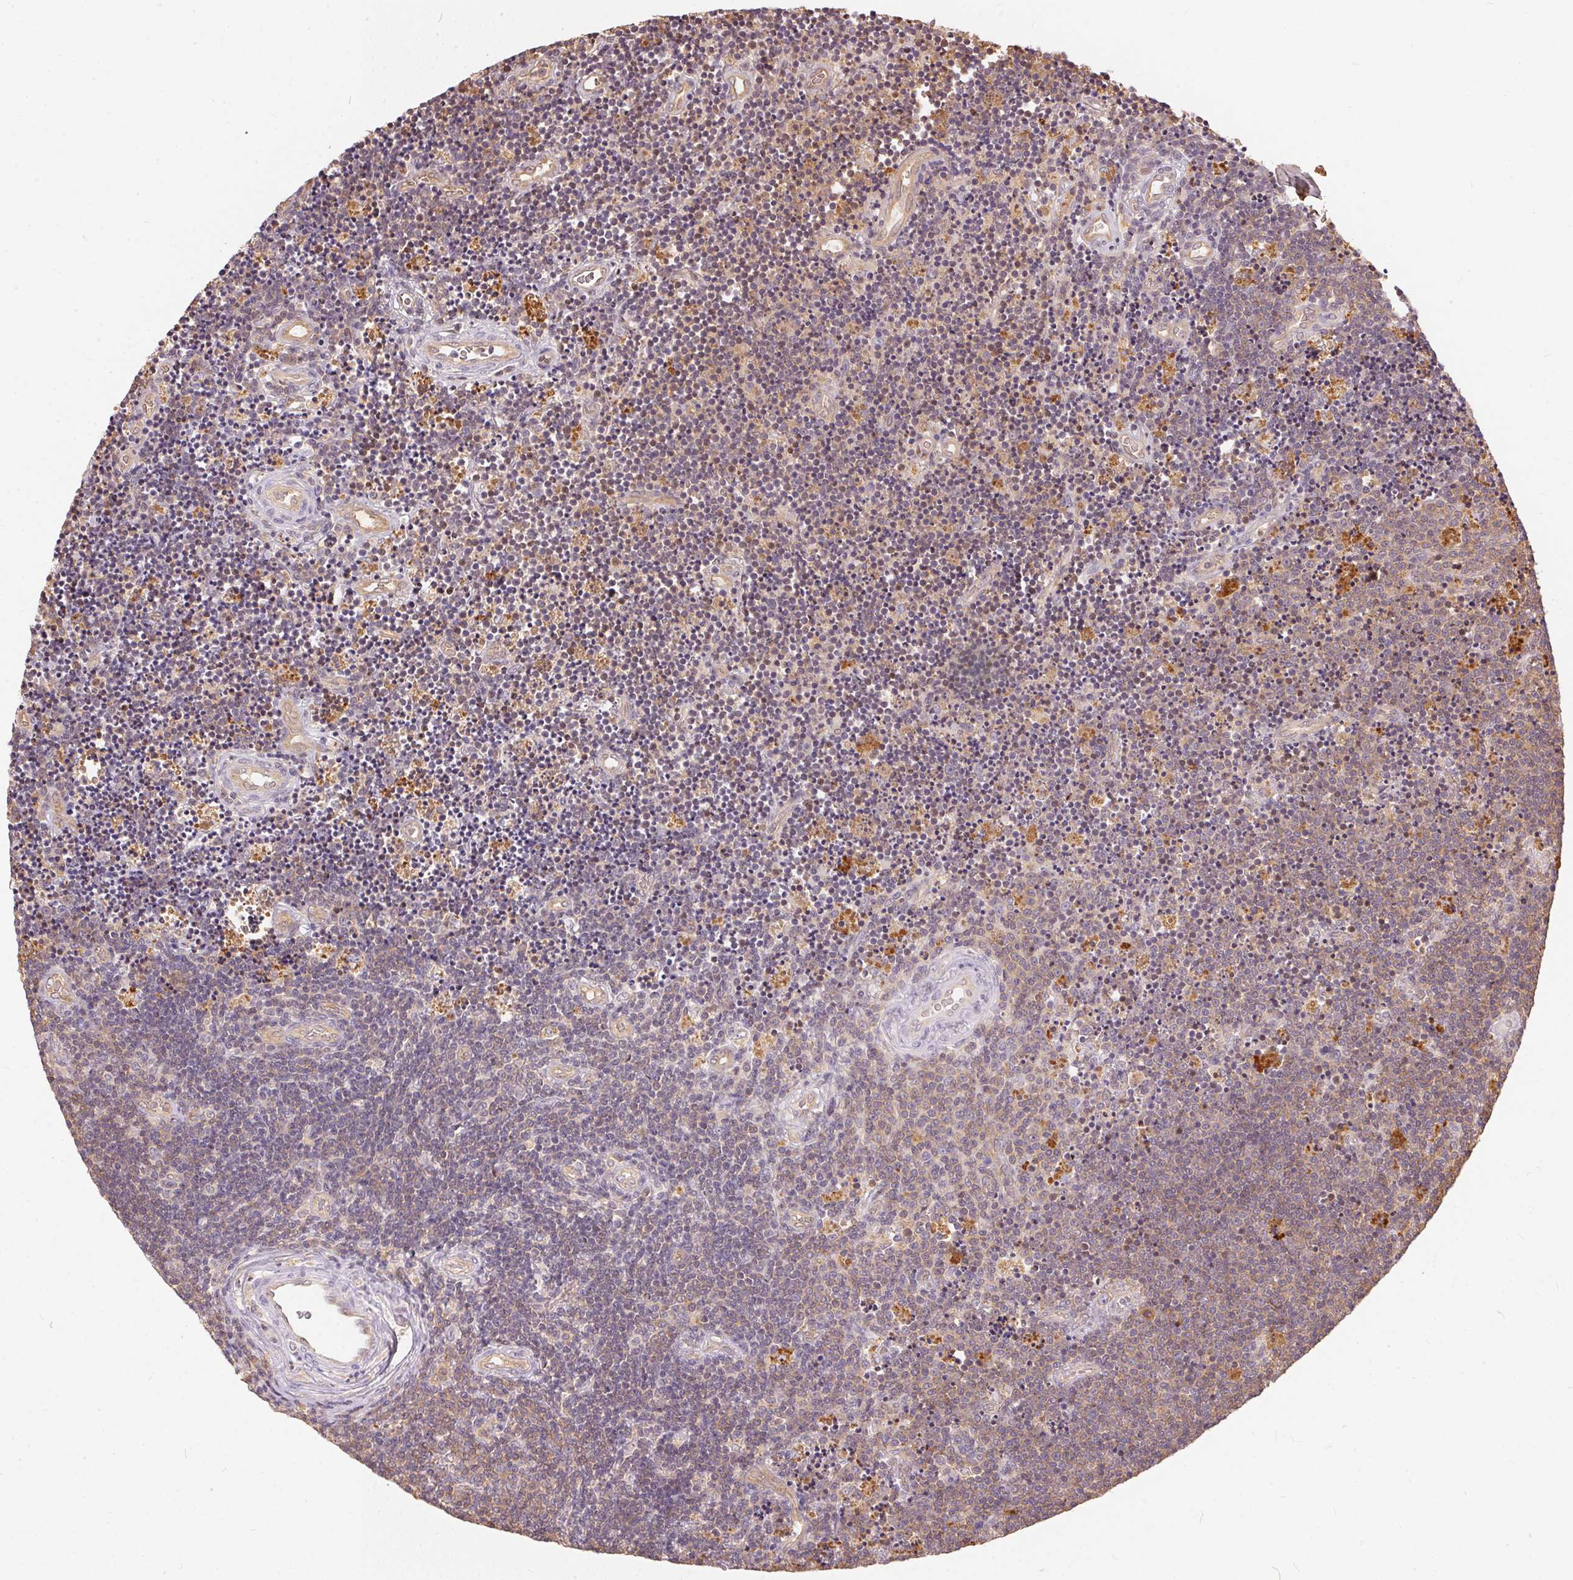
{"staining": {"intensity": "weak", "quantity": "<25%", "location": "cytoplasmic/membranous"}, "tissue": "lymphoma", "cell_type": "Tumor cells", "image_type": "cancer", "snomed": [{"axis": "morphology", "description": "Malignant lymphoma, non-Hodgkin's type, Low grade"}, {"axis": "topography", "description": "Brain"}], "caption": "Lymphoma was stained to show a protein in brown. There is no significant positivity in tumor cells.", "gene": "BLMH", "patient": {"sex": "female", "age": 66}}